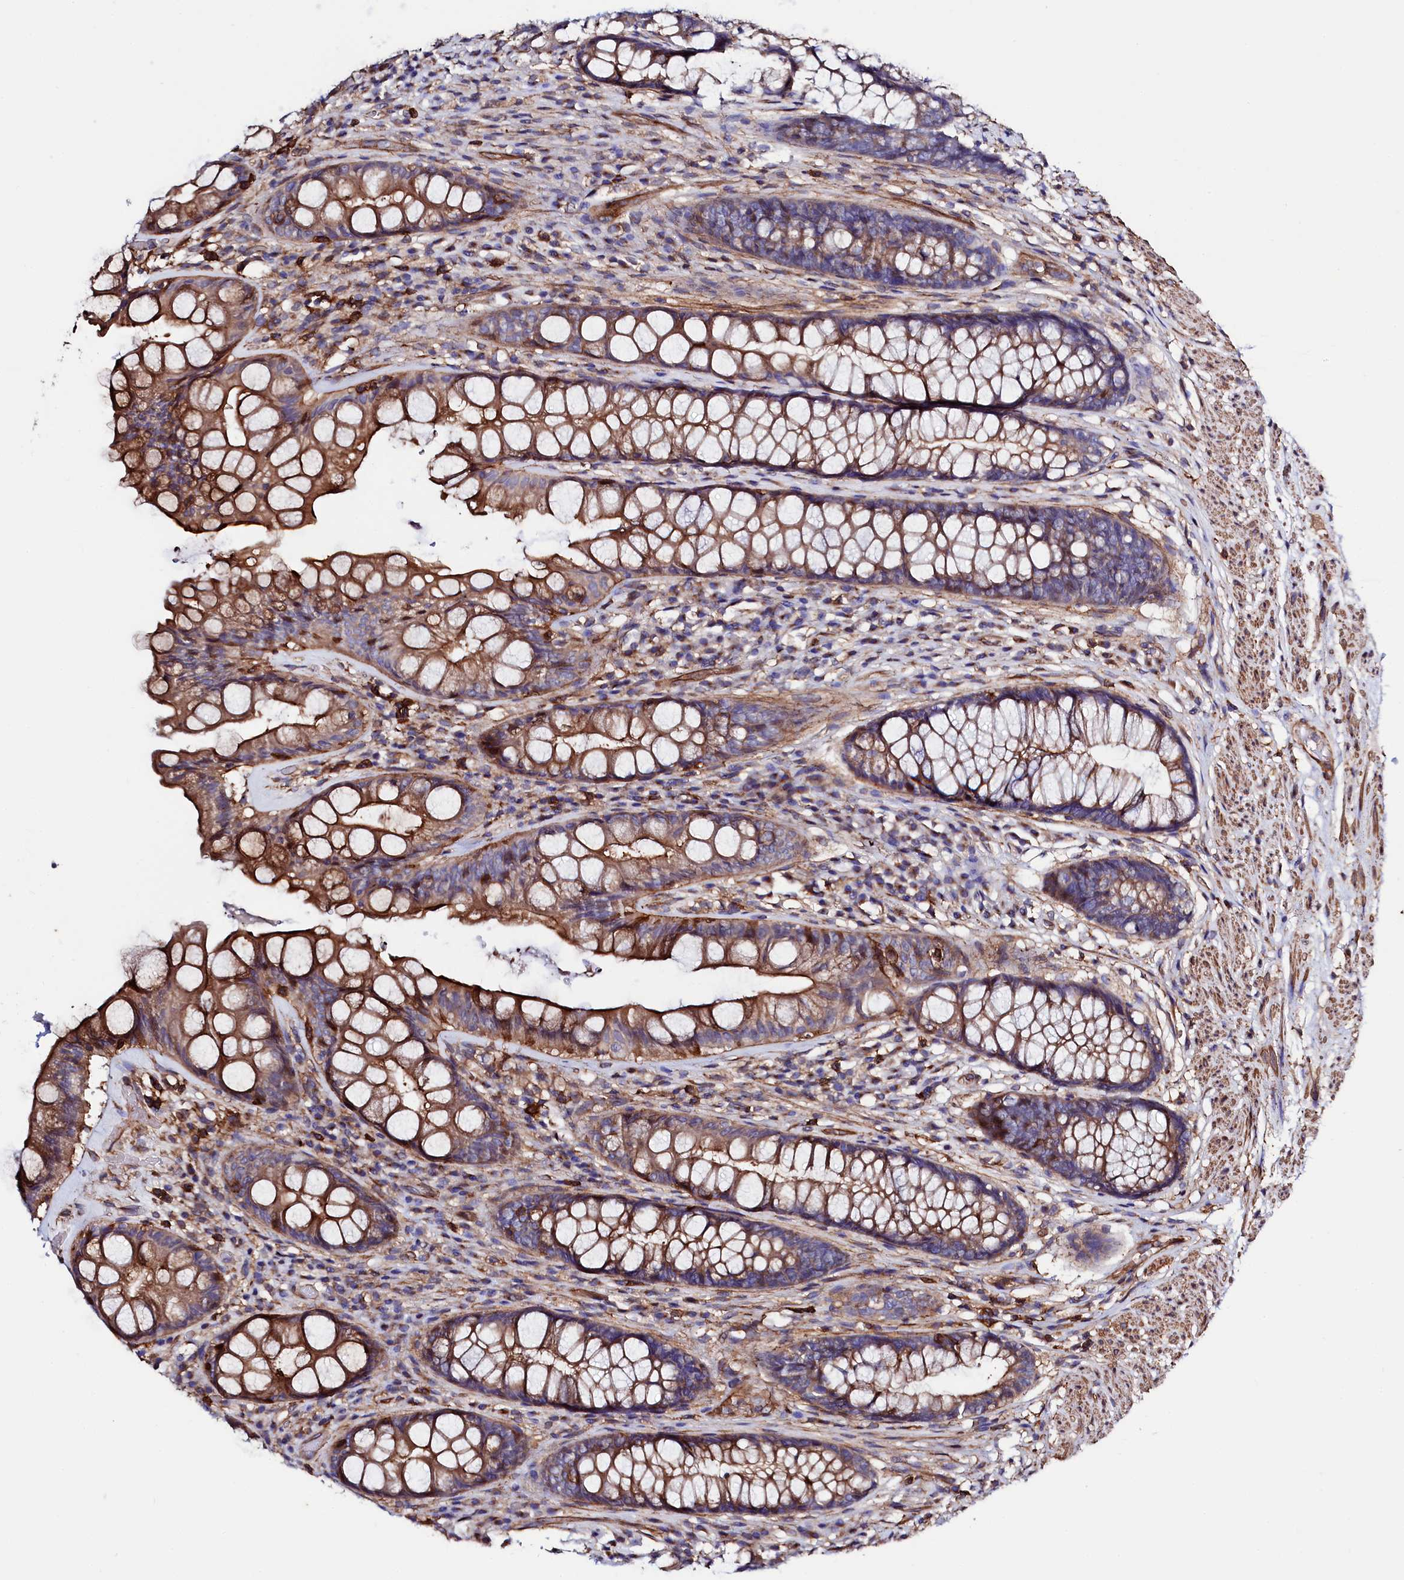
{"staining": {"intensity": "moderate", "quantity": ">75%", "location": "cytoplasmic/membranous"}, "tissue": "rectum", "cell_type": "Glandular cells", "image_type": "normal", "snomed": [{"axis": "morphology", "description": "Normal tissue, NOS"}, {"axis": "topography", "description": "Rectum"}], "caption": "A medium amount of moderate cytoplasmic/membranous staining is identified in approximately >75% of glandular cells in unremarkable rectum.", "gene": "STAMBPL1", "patient": {"sex": "male", "age": 74}}